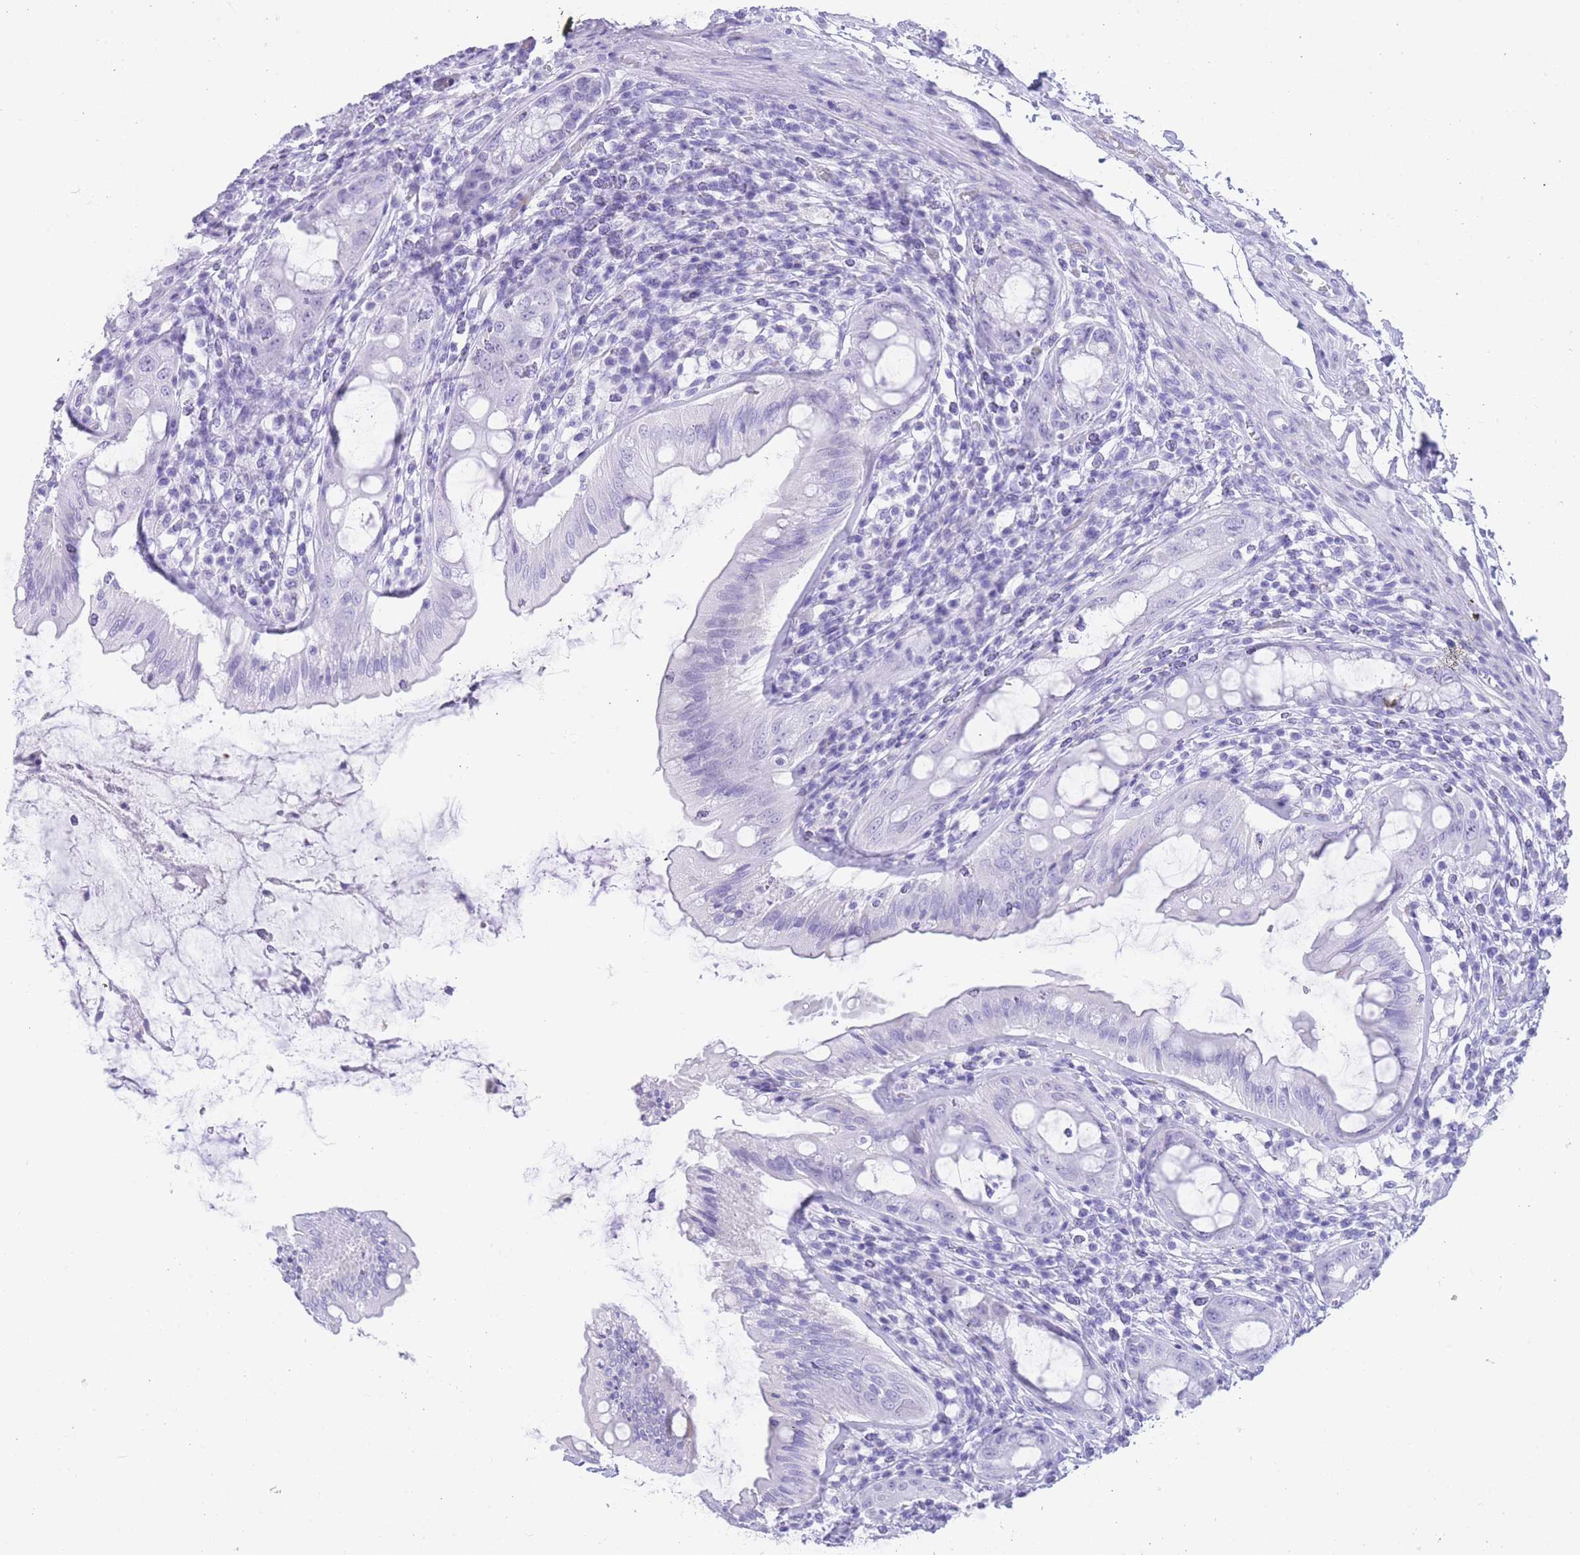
{"staining": {"intensity": "negative", "quantity": "none", "location": "none"}, "tissue": "rectum", "cell_type": "Glandular cells", "image_type": "normal", "snomed": [{"axis": "morphology", "description": "Normal tissue, NOS"}, {"axis": "topography", "description": "Rectum"}], "caption": "The micrograph displays no significant positivity in glandular cells of rectum.", "gene": "ELOA2", "patient": {"sex": "female", "age": 57}}